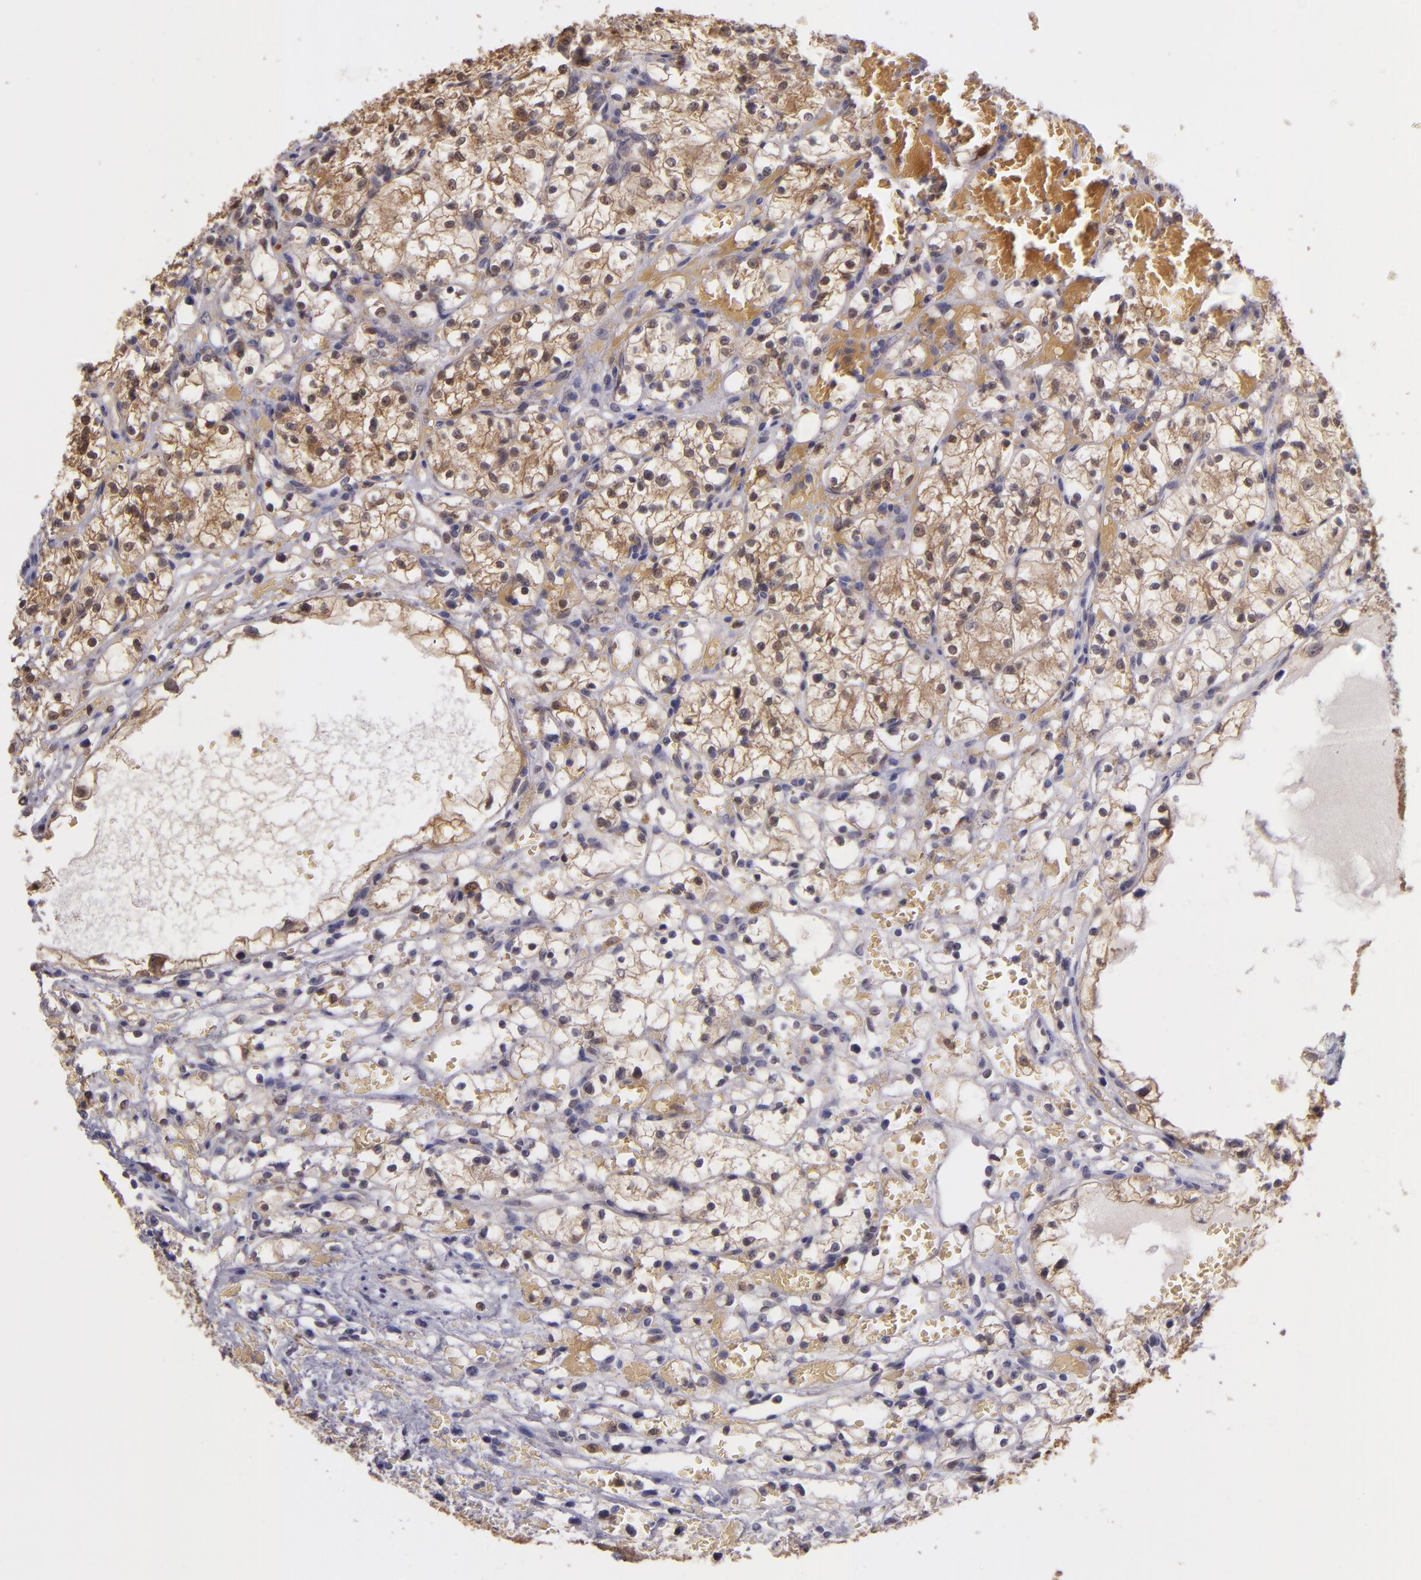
{"staining": {"intensity": "moderate", "quantity": ">75%", "location": "cytoplasmic/membranous"}, "tissue": "renal cancer", "cell_type": "Tumor cells", "image_type": "cancer", "snomed": [{"axis": "morphology", "description": "Adenocarcinoma, NOS"}, {"axis": "topography", "description": "Kidney"}], "caption": "Adenocarcinoma (renal) stained with immunohistochemistry (IHC) displays moderate cytoplasmic/membranous staining in about >75% of tumor cells.", "gene": "FHIT", "patient": {"sex": "female", "age": 60}}